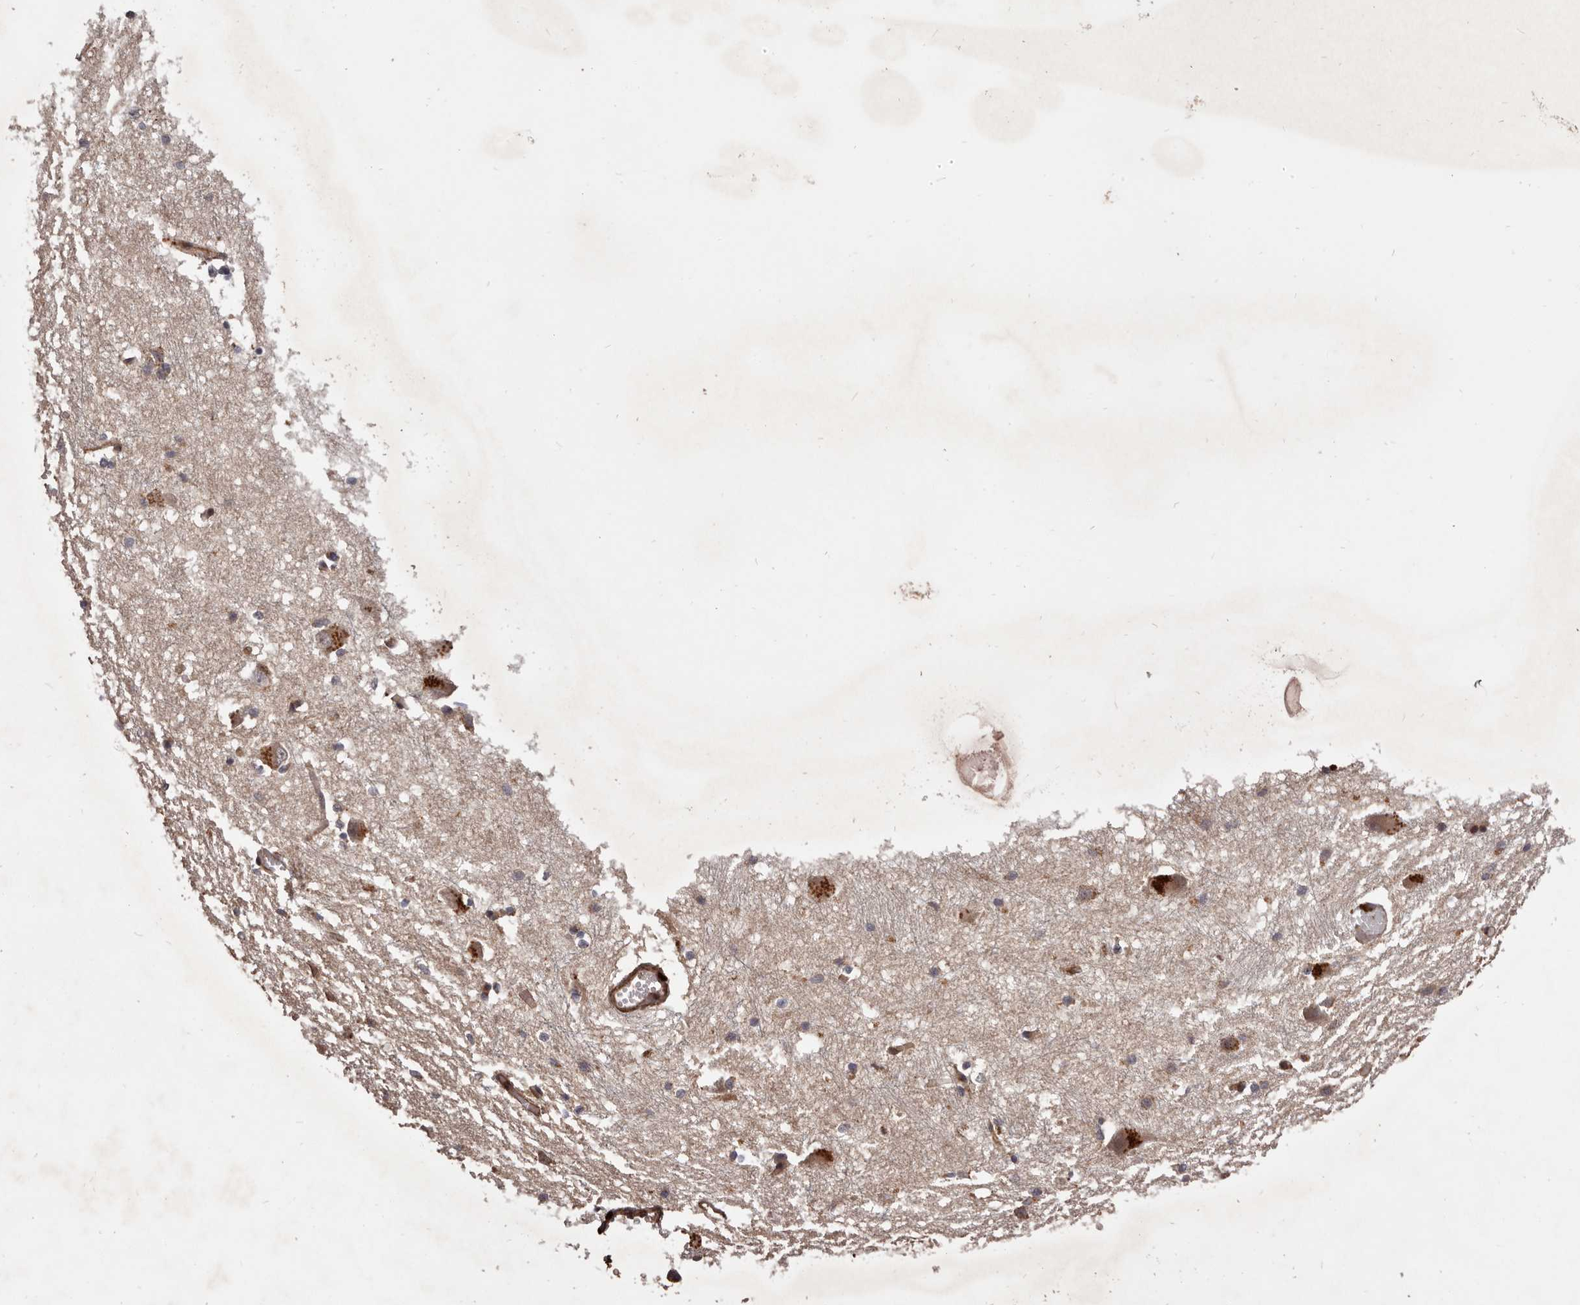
{"staining": {"intensity": "negative", "quantity": "none", "location": "none"}, "tissue": "caudate", "cell_type": "Glial cells", "image_type": "normal", "snomed": [{"axis": "morphology", "description": "Normal tissue, NOS"}, {"axis": "topography", "description": "Lateral ventricle wall"}], "caption": "Immunohistochemistry photomicrograph of unremarkable caudate stained for a protein (brown), which reveals no expression in glial cells. Nuclei are stained in blue.", "gene": "GTPBP1", "patient": {"sex": "male", "age": 37}}